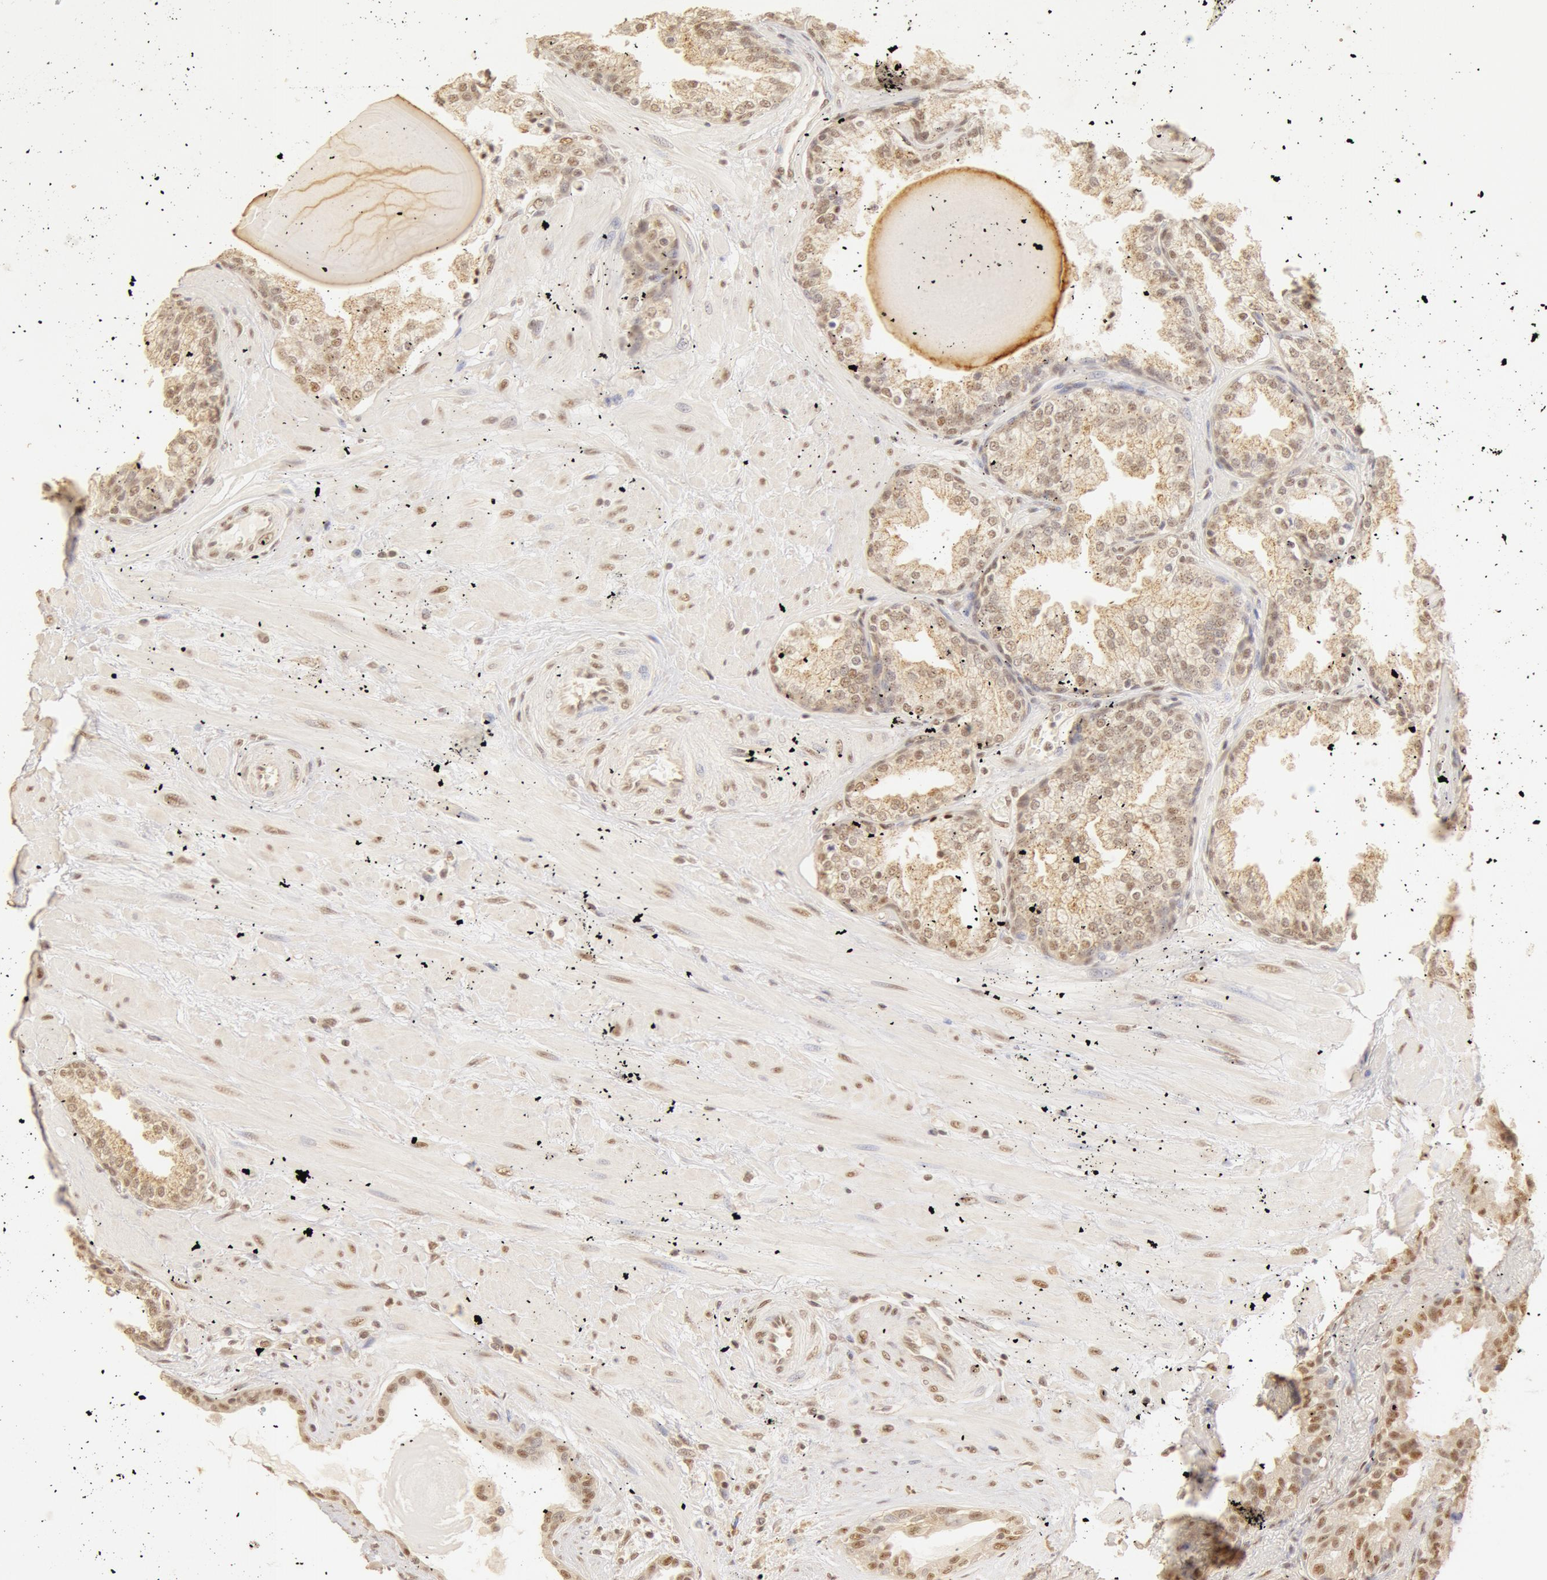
{"staining": {"intensity": "moderate", "quantity": ">75%", "location": "cytoplasmic/membranous,nuclear"}, "tissue": "prostate", "cell_type": "Glandular cells", "image_type": "normal", "snomed": [{"axis": "morphology", "description": "Normal tissue, NOS"}, {"axis": "topography", "description": "Prostate"}], "caption": "A medium amount of moderate cytoplasmic/membranous,nuclear expression is appreciated in approximately >75% of glandular cells in normal prostate. The staining was performed using DAB, with brown indicating positive protein expression. Nuclei are stained blue with hematoxylin.", "gene": "SNRNP70", "patient": {"sex": "male", "age": 51}}